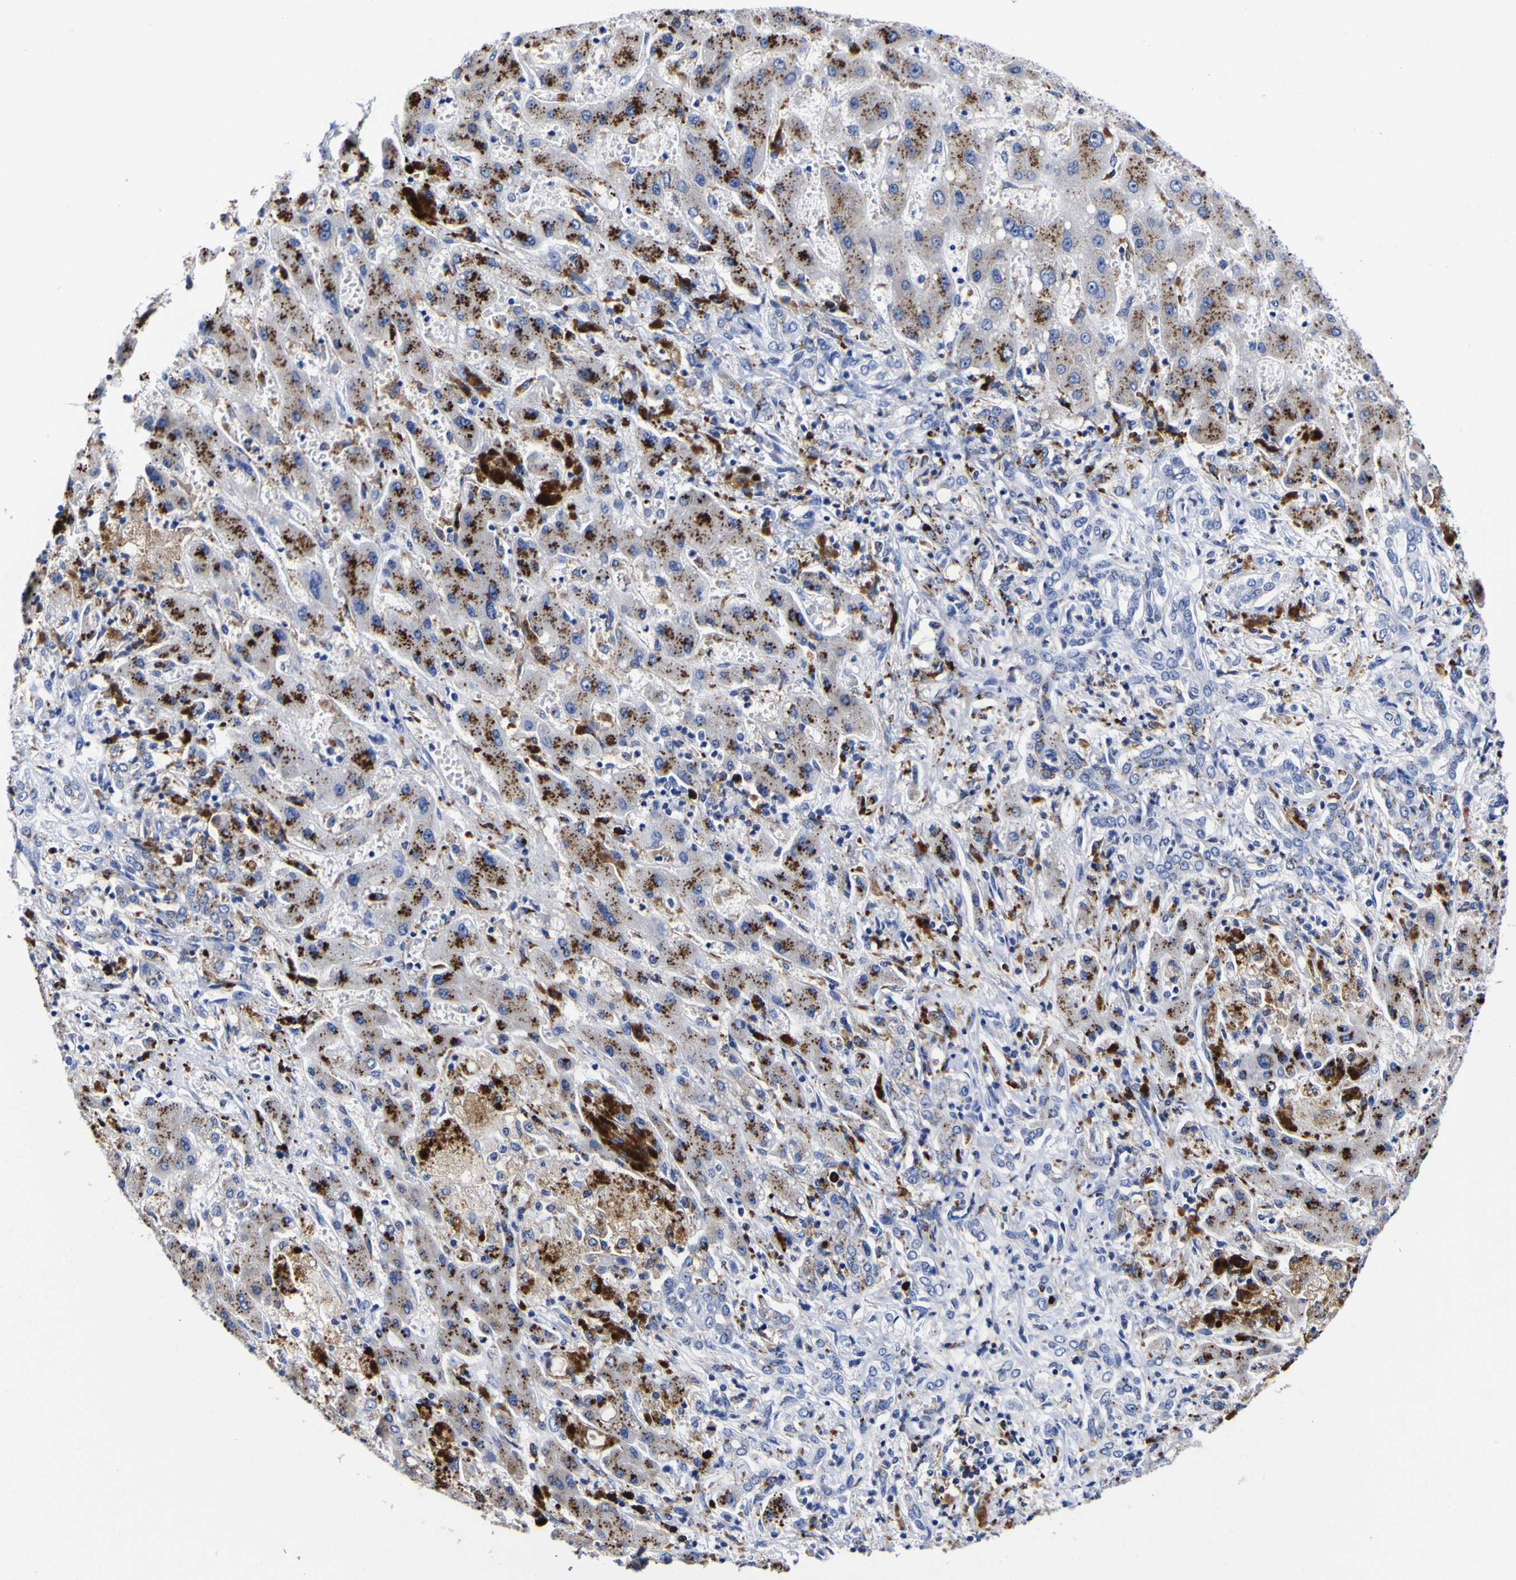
{"staining": {"intensity": "negative", "quantity": "none", "location": "none"}, "tissue": "liver cancer", "cell_type": "Tumor cells", "image_type": "cancer", "snomed": [{"axis": "morphology", "description": "Cholangiocarcinoma"}, {"axis": "topography", "description": "Liver"}], "caption": "A histopathology image of human cholangiocarcinoma (liver) is negative for staining in tumor cells. (DAB immunohistochemistry with hematoxylin counter stain).", "gene": "HLA-DQA1", "patient": {"sex": "male", "age": 50}}